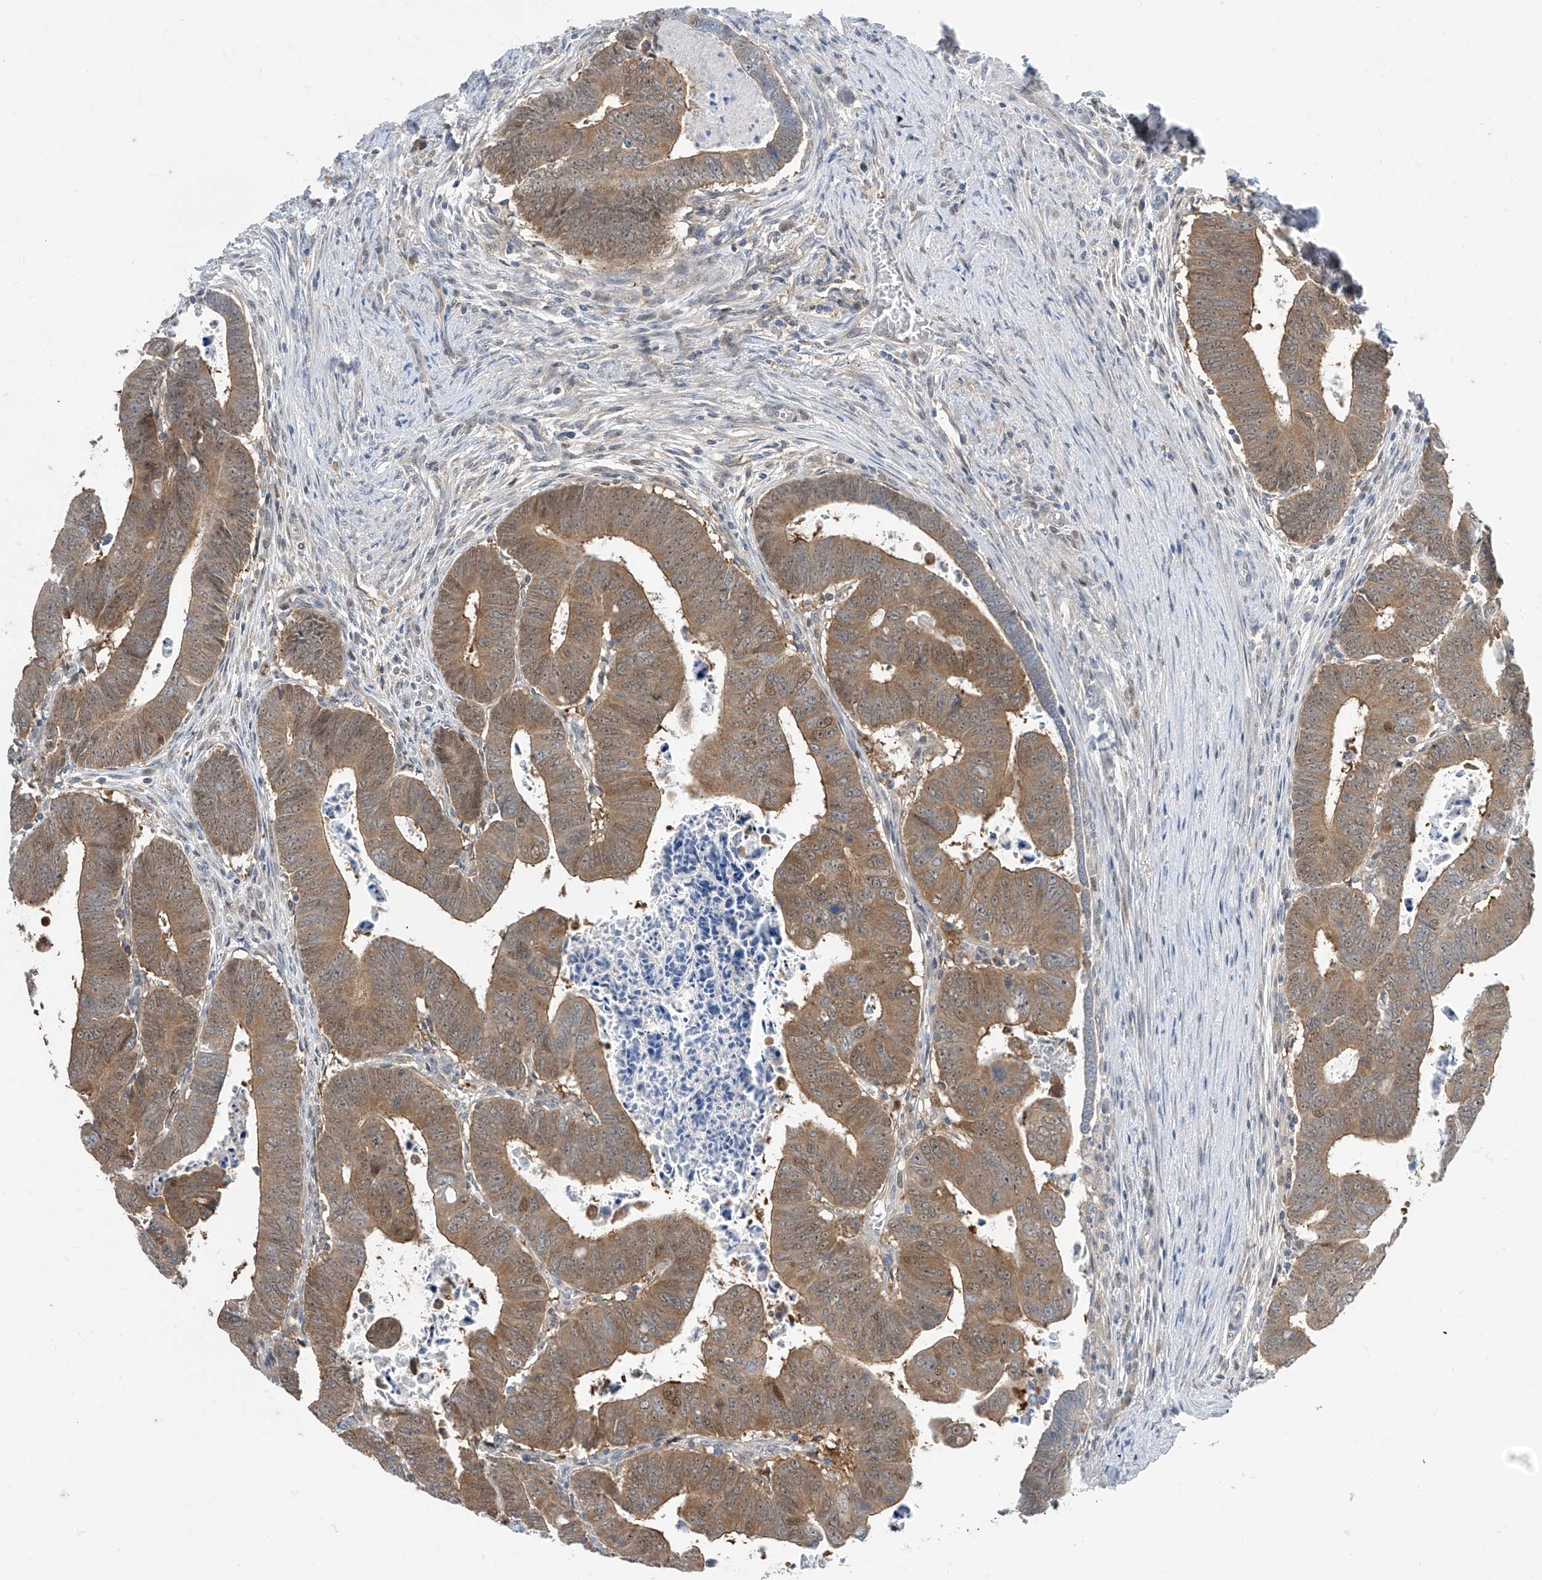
{"staining": {"intensity": "moderate", "quantity": ">75%", "location": "cytoplasmic/membranous"}, "tissue": "colorectal cancer", "cell_type": "Tumor cells", "image_type": "cancer", "snomed": [{"axis": "morphology", "description": "Normal tissue, NOS"}, {"axis": "morphology", "description": "Adenocarcinoma, NOS"}, {"axis": "topography", "description": "Rectum"}], "caption": "DAB immunohistochemical staining of human colorectal cancer (adenocarcinoma) reveals moderate cytoplasmic/membranous protein expression in about >75% of tumor cells.", "gene": "TTC38", "patient": {"sex": "female", "age": 65}}